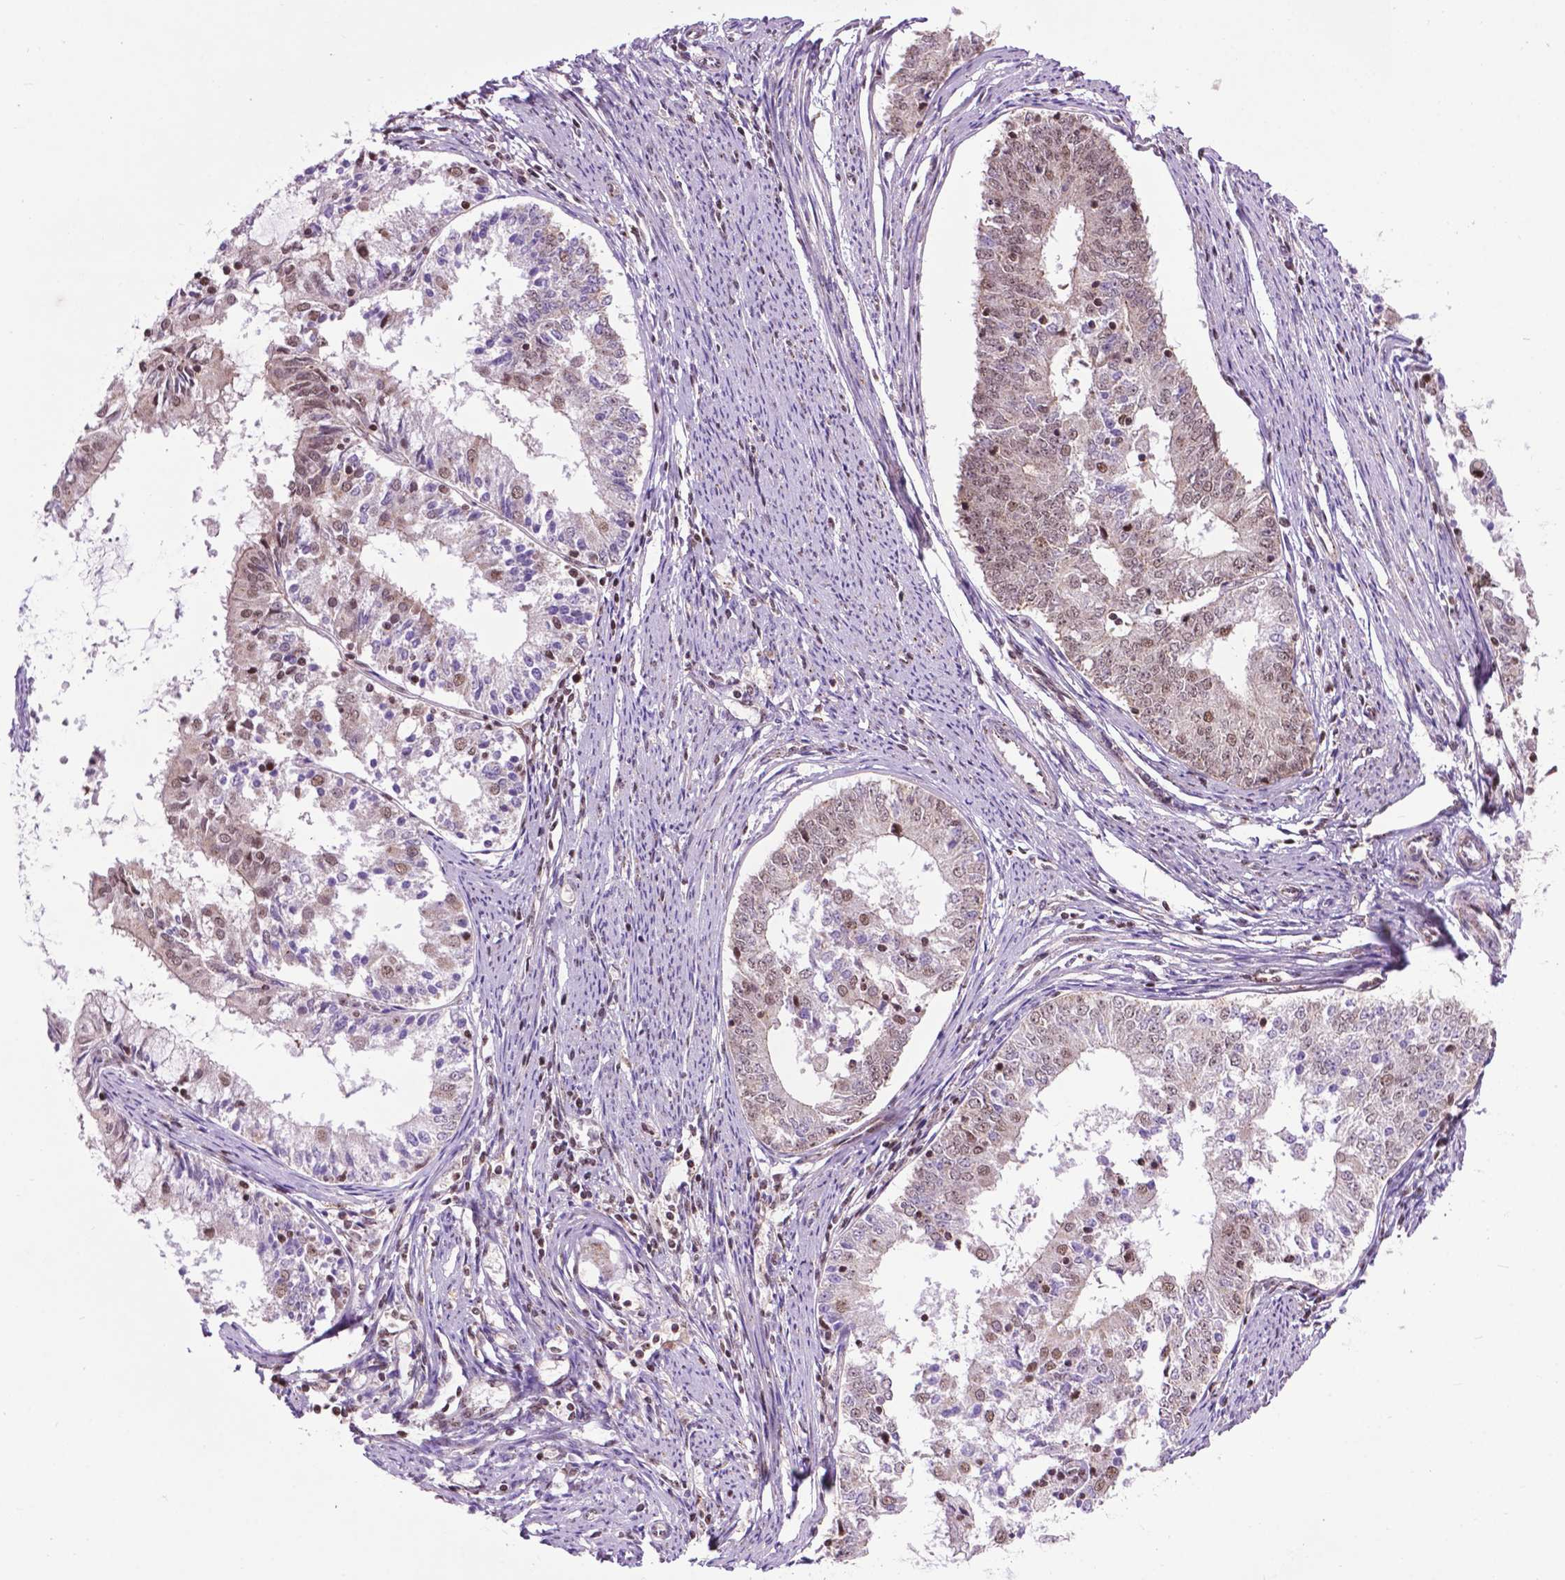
{"staining": {"intensity": "weak", "quantity": "<25%", "location": "nuclear"}, "tissue": "endometrial cancer", "cell_type": "Tumor cells", "image_type": "cancer", "snomed": [{"axis": "morphology", "description": "Adenocarcinoma, NOS"}, {"axis": "topography", "description": "Endometrium"}], "caption": "Tumor cells show no significant staining in endometrial cancer.", "gene": "EAF1", "patient": {"sex": "female", "age": 57}}